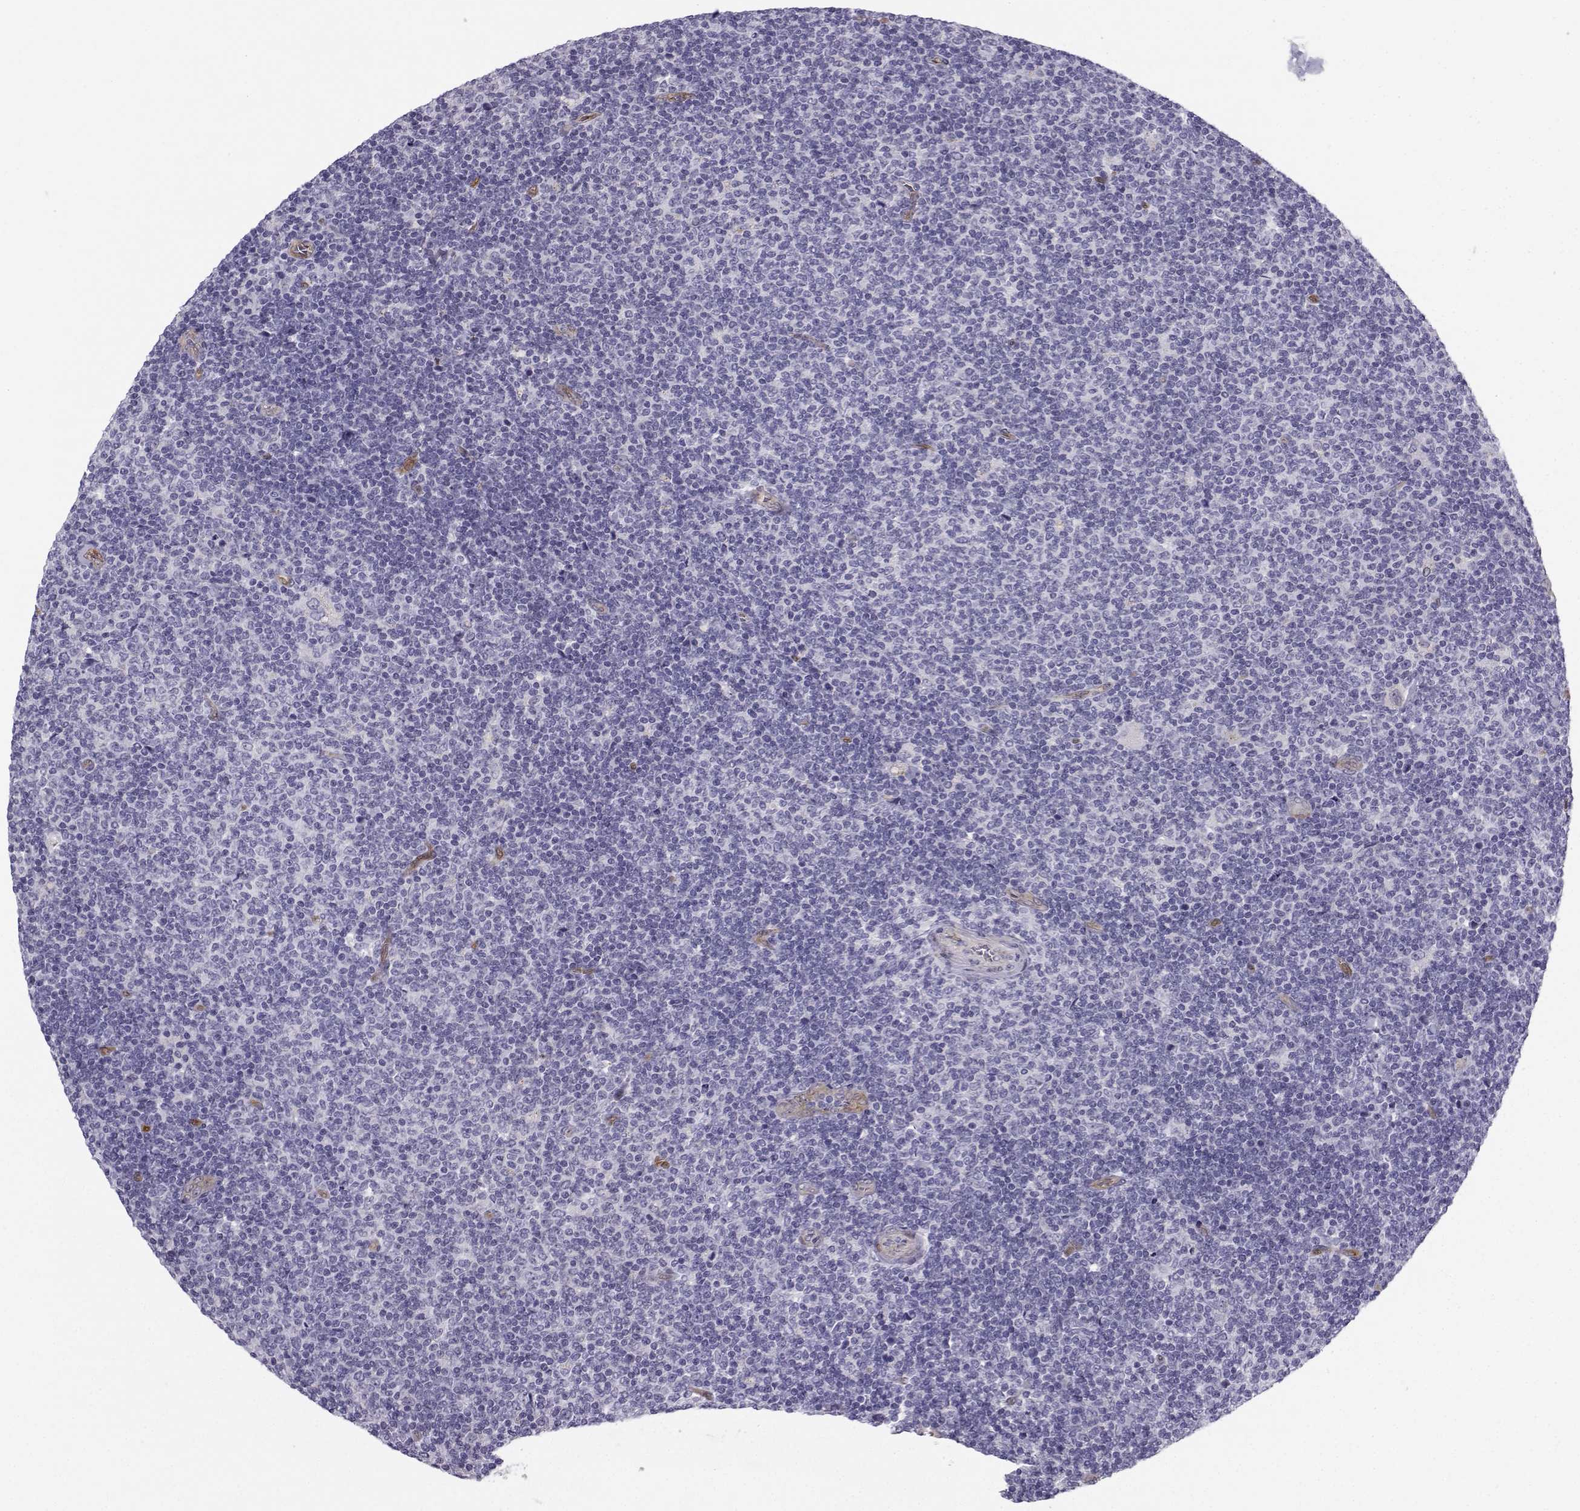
{"staining": {"intensity": "negative", "quantity": "none", "location": "none"}, "tissue": "lymphoma", "cell_type": "Tumor cells", "image_type": "cancer", "snomed": [{"axis": "morphology", "description": "Malignant lymphoma, non-Hodgkin's type, Low grade"}, {"axis": "topography", "description": "Lymph node"}], "caption": "Tumor cells show no significant expression in lymphoma. (Brightfield microscopy of DAB (3,3'-diaminobenzidine) immunohistochemistry at high magnification).", "gene": "NQO1", "patient": {"sex": "male", "age": 52}}